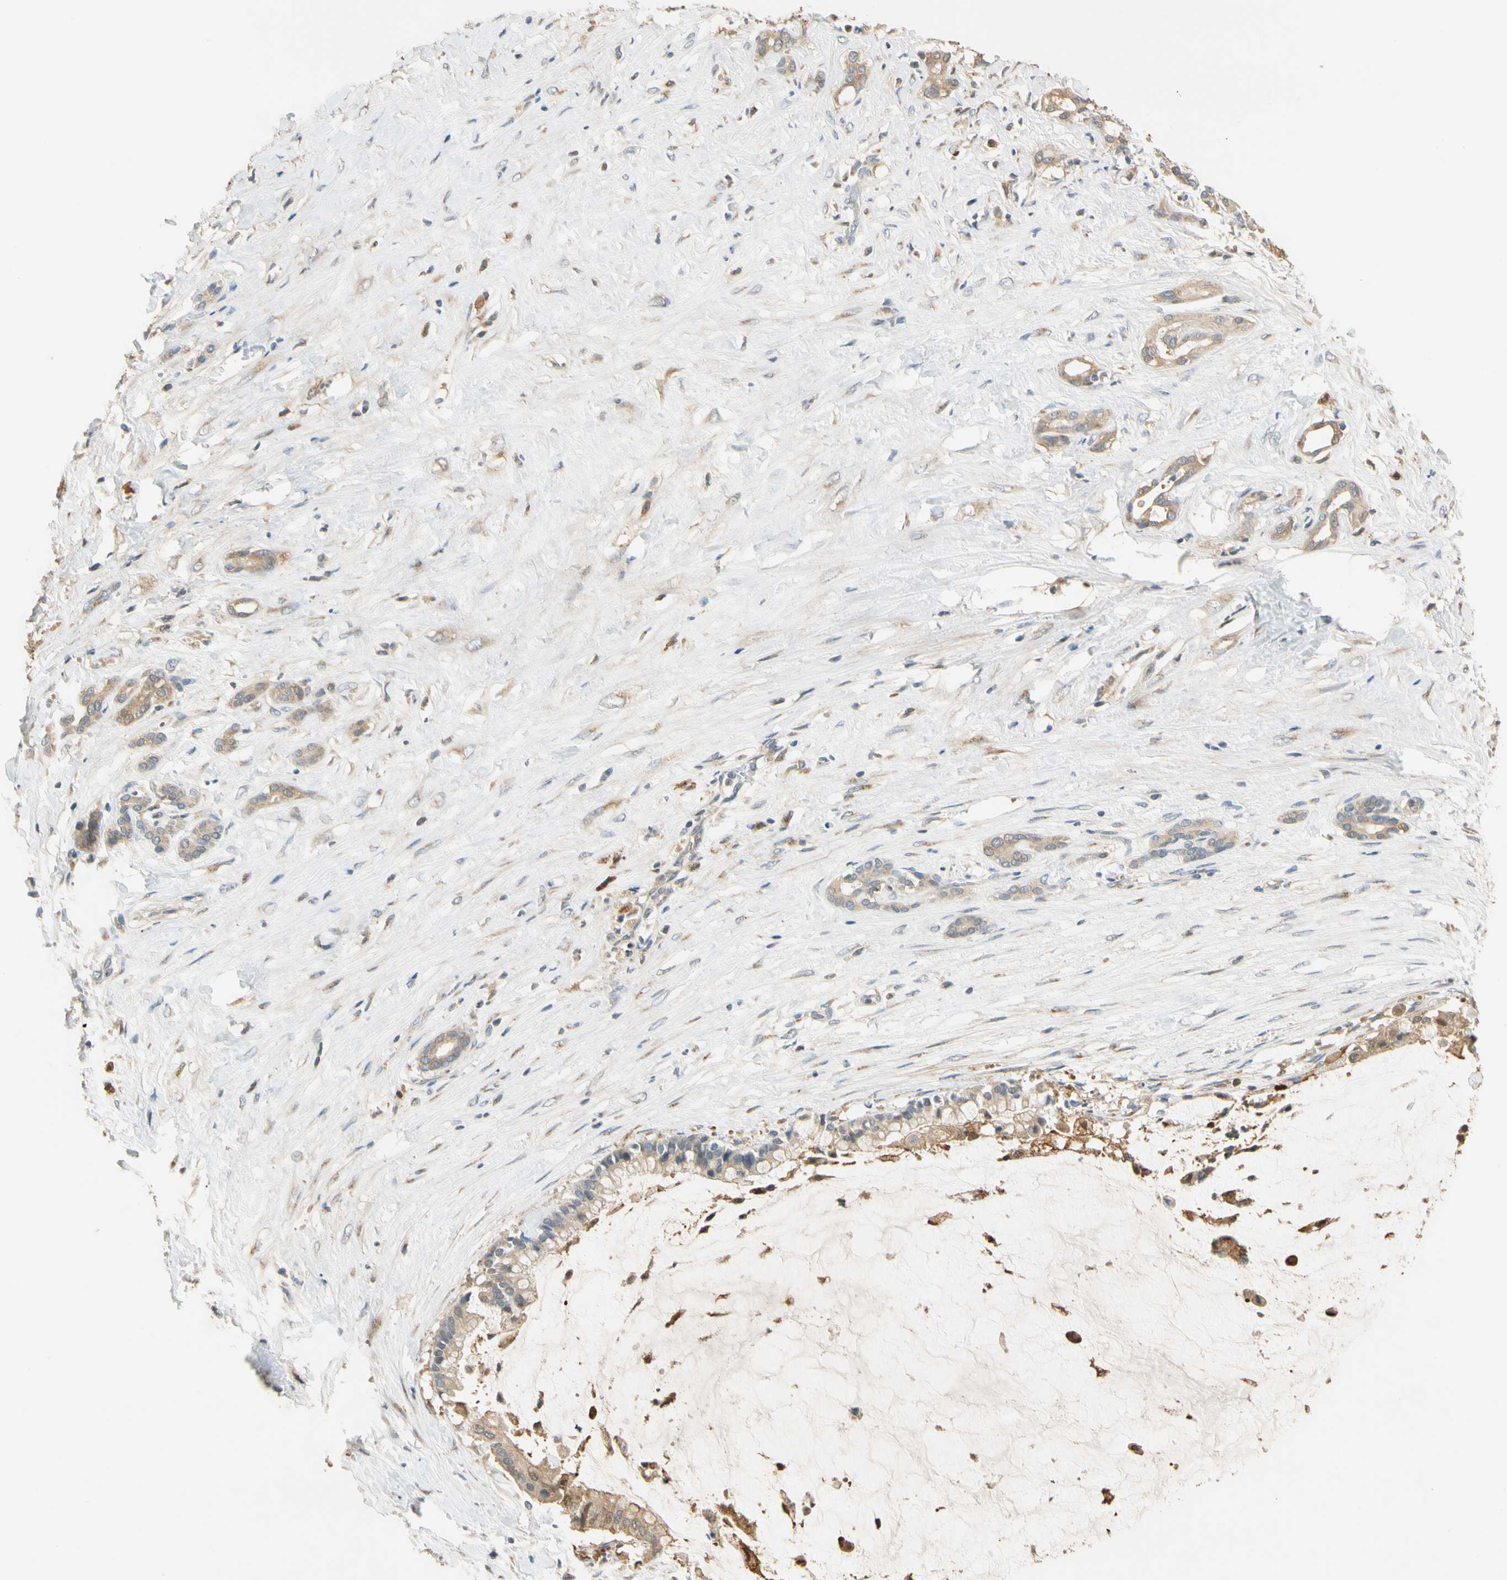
{"staining": {"intensity": "weak", "quantity": ">75%", "location": "cytoplasmic/membranous"}, "tissue": "pancreatic cancer", "cell_type": "Tumor cells", "image_type": "cancer", "snomed": [{"axis": "morphology", "description": "Adenocarcinoma, NOS"}, {"axis": "topography", "description": "Pancreas"}], "caption": "Pancreatic cancer tissue displays weak cytoplasmic/membranous positivity in about >75% of tumor cells, visualized by immunohistochemistry.", "gene": "GPSM2", "patient": {"sex": "male", "age": 41}}